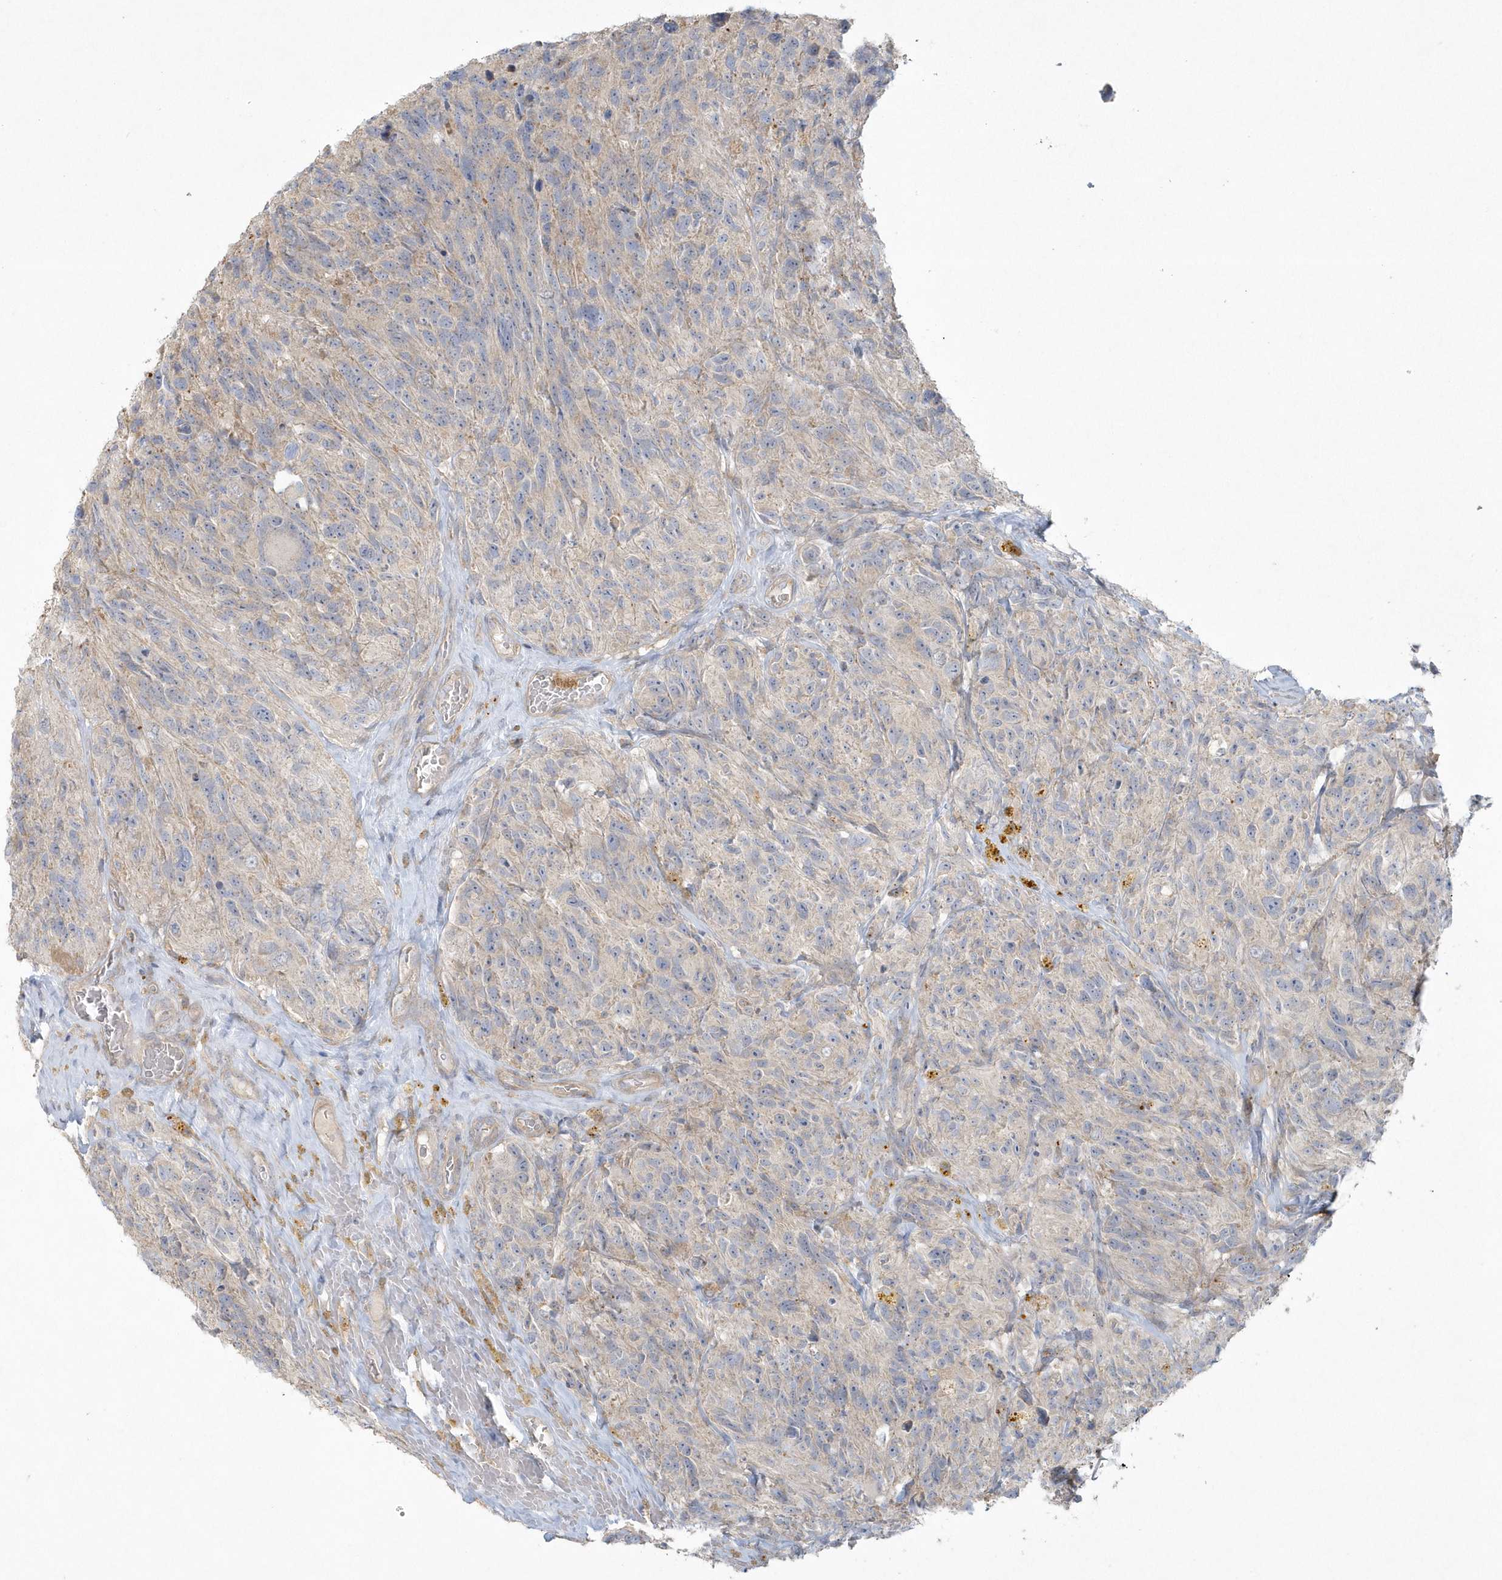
{"staining": {"intensity": "negative", "quantity": "none", "location": "none"}, "tissue": "glioma", "cell_type": "Tumor cells", "image_type": "cancer", "snomed": [{"axis": "morphology", "description": "Glioma, malignant, High grade"}, {"axis": "topography", "description": "Brain"}], "caption": "Immunohistochemical staining of human glioma reveals no significant staining in tumor cells. (Immunohistochemistry (ihc), brightfield microscopy, high magnification).", "gene": "BLTP3A", "patient": {"sex": "male", "age": 69}}